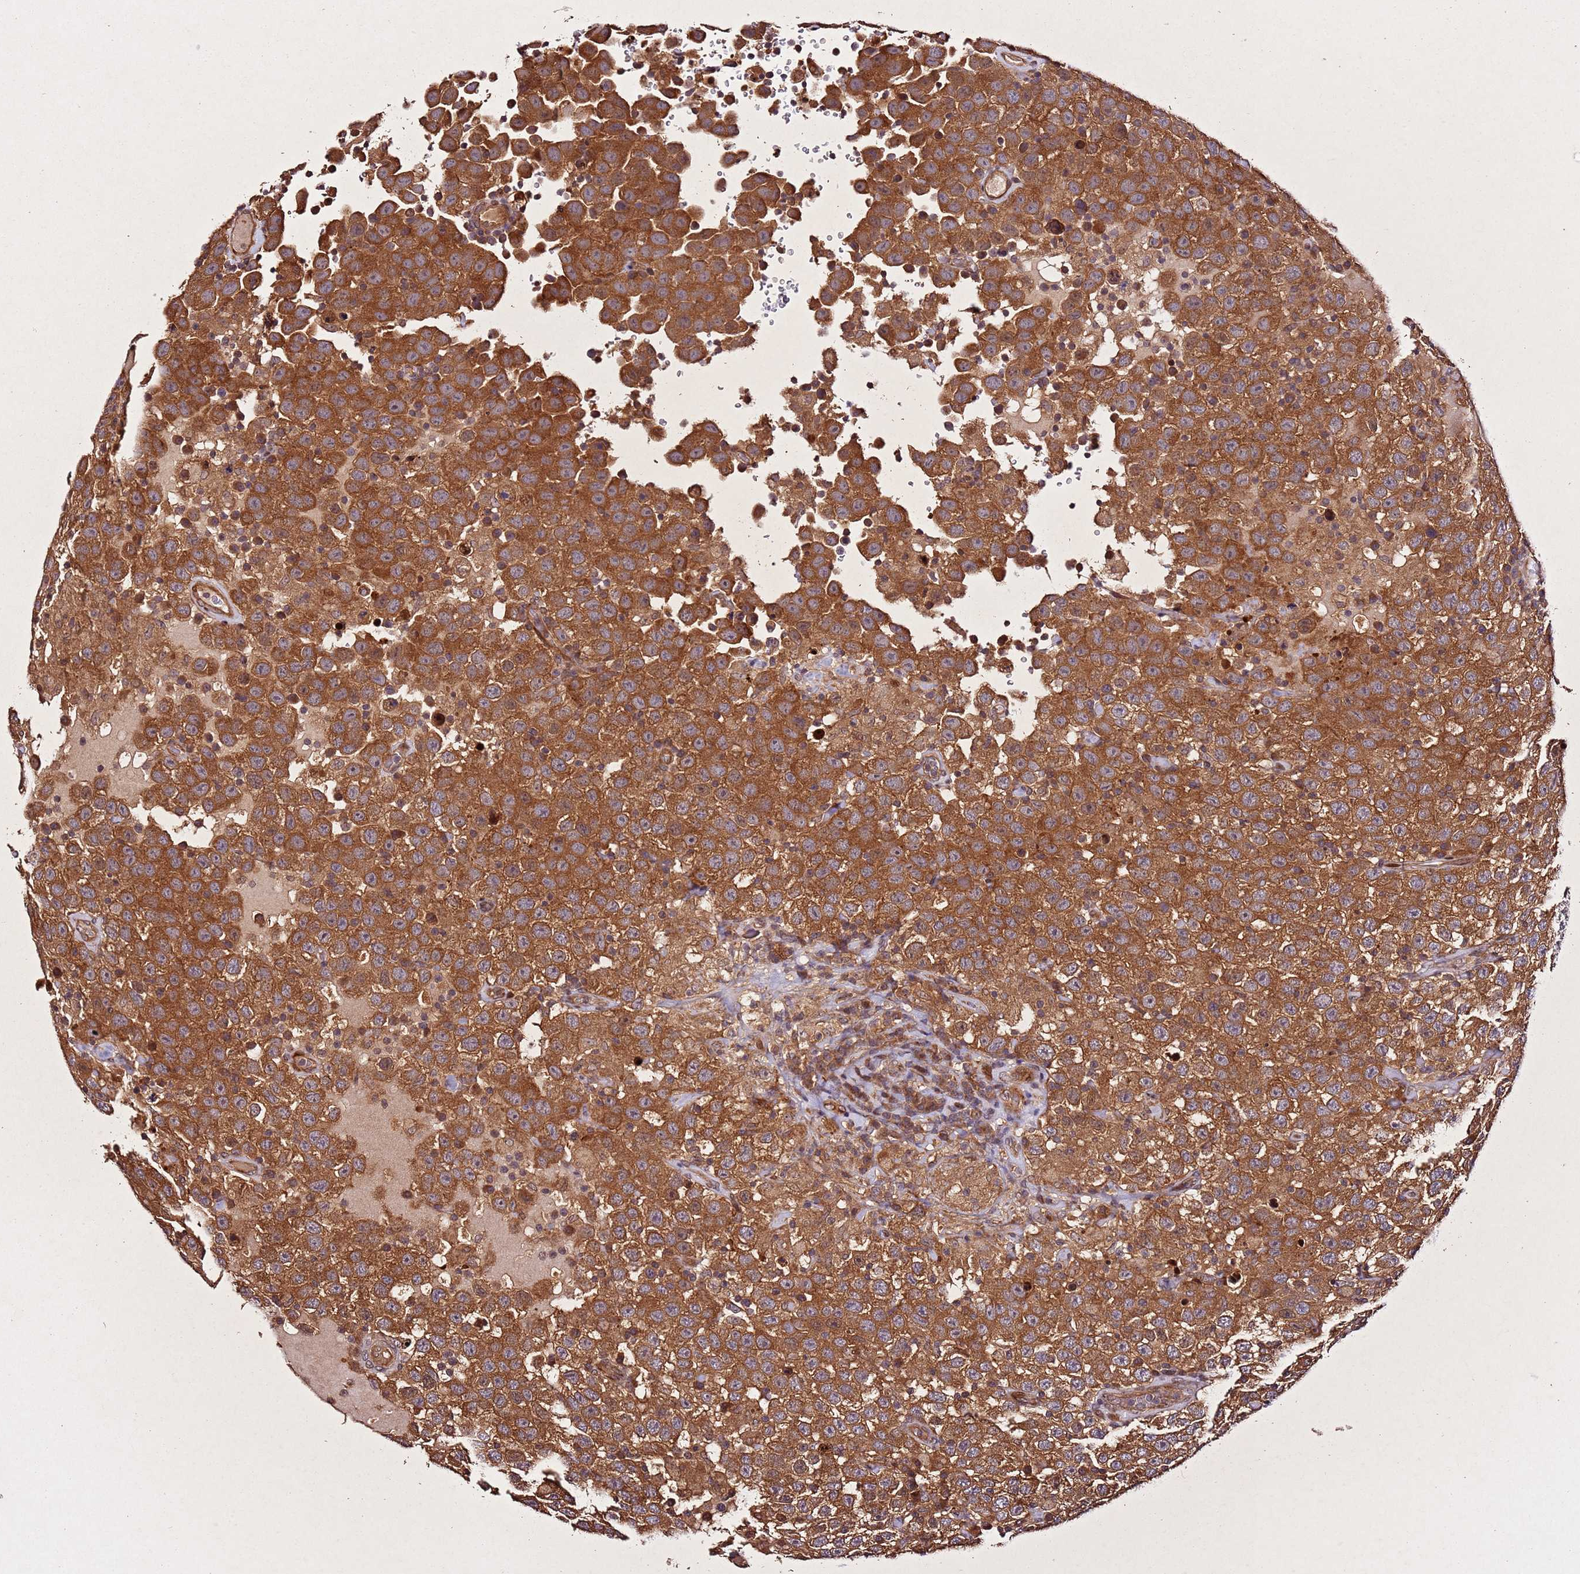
{"staining": {"intensity": "strong", "quantity": ">75%", "location": "cytoplasmic/membranous"}, "tissue": "testis cancer", "cell_type": "Tumor cells", "image_type": "cancer", "snomed": [{"axis": "morphology", "description": "Seminoma, NOS"}, {"axis": "topography", "description": "Testis"}], "caption": "IHC staining of testis cancer, which displays high levels of strong cytoplasmic/membranous positivity in approximately >75% of tumor cells indicating strong cytoplasmic/membranous protein staining. The staining was performed using DAB (brown) for protein detection and nuclei were counterstained in hematoxylin (blue).", "gene": "PTMA", "patient": {"sex": "male", "age": 41}}